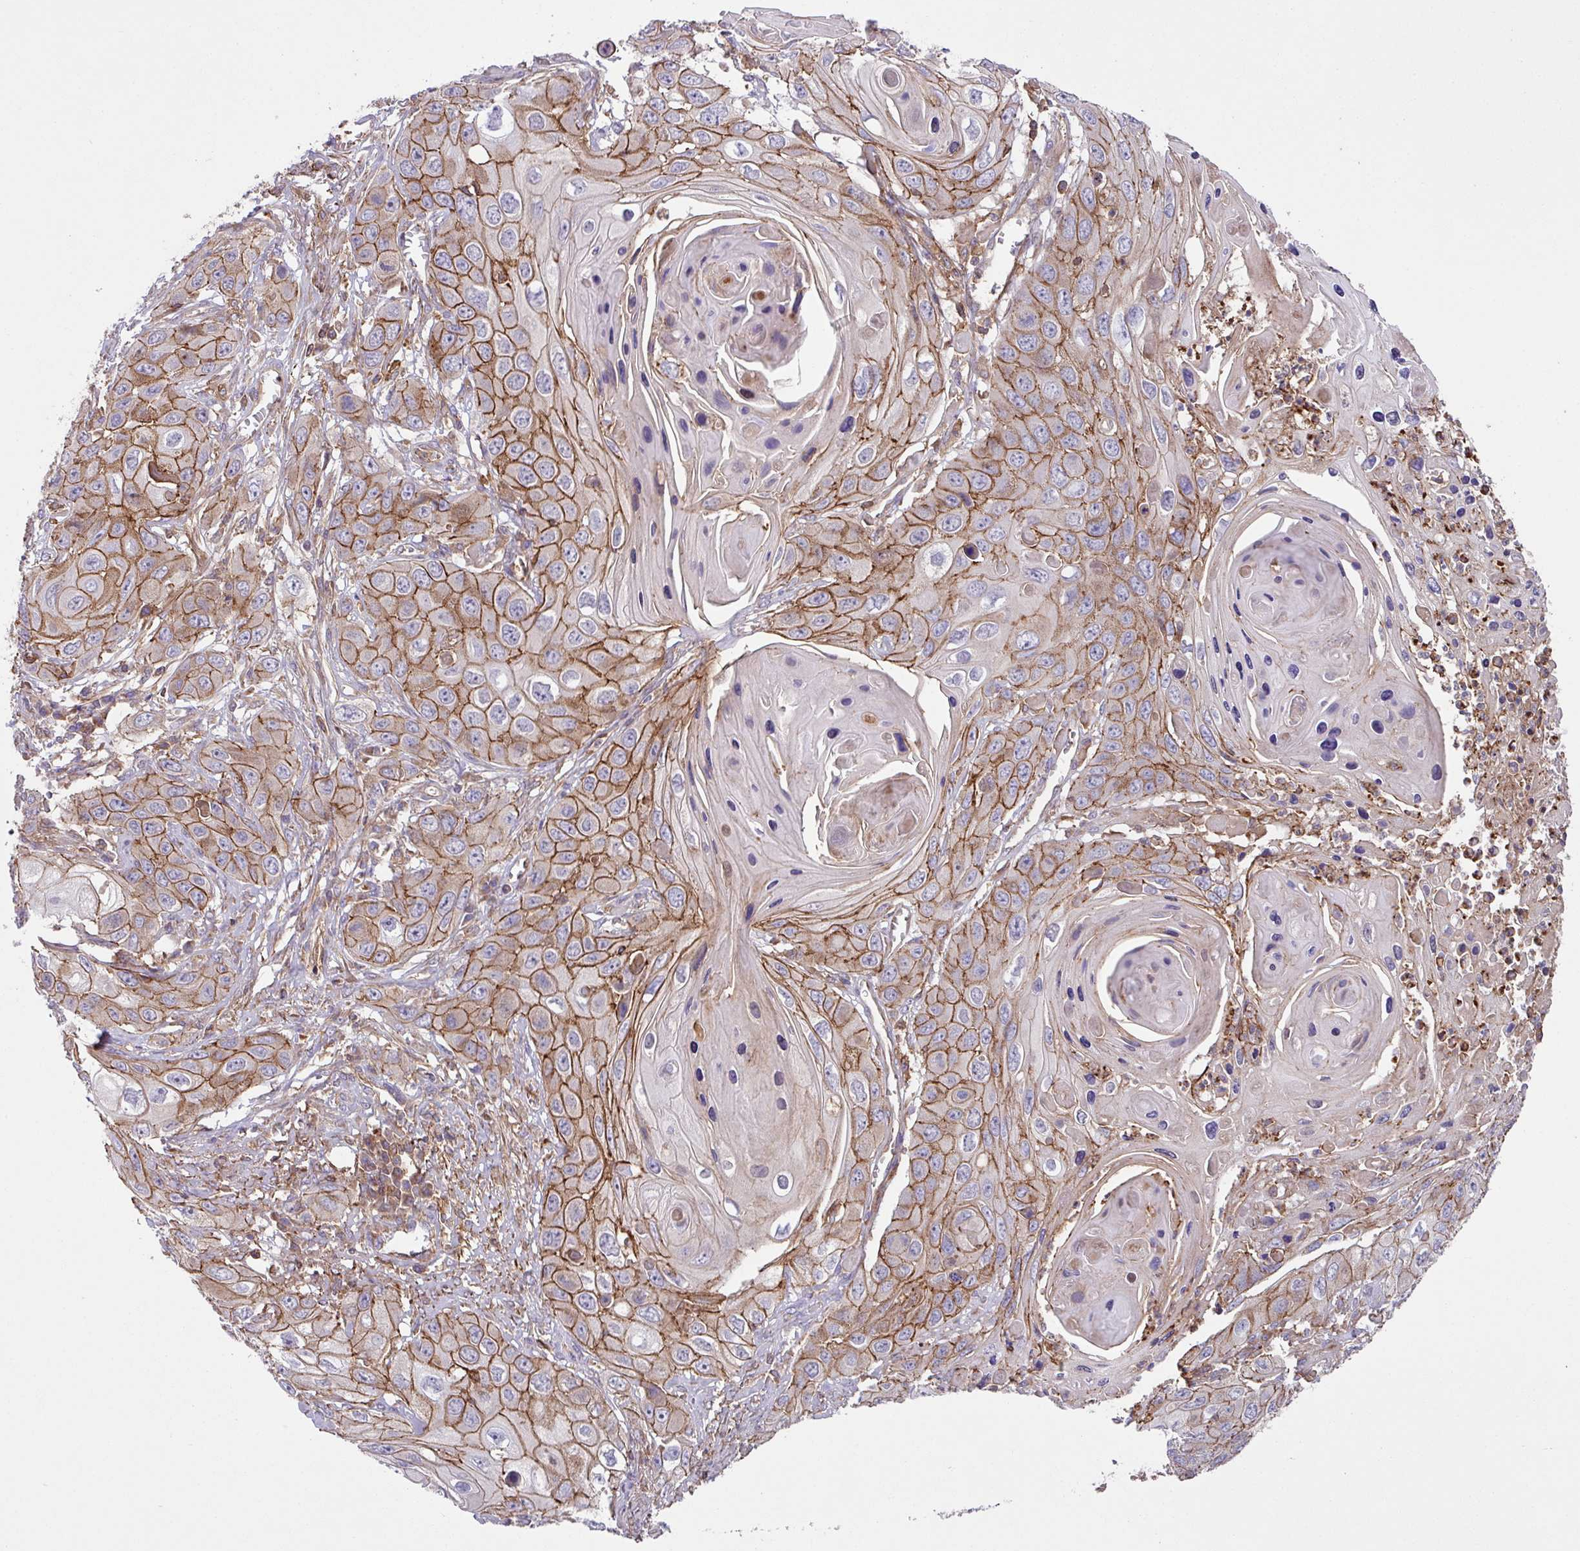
{"staining": {"intensity": "moderate", "quantity": ">75%", "location": "cytoplasmic/membranous"}, "tissue": "skin cancer", "cell_type": "Tumor cells", "image_type": "cancer", "snomed": [{"axis": "morphology", "description": "Squamous cell carcinoma, NOS"}, {"axis": "topography", "description": "Skin"}], "caption": "Protein staining by immunohistochemistry (IHC) reveals moderate cytoplasmic/membranous expression in approximately >75% of tumor cells in squamous cell carcinoma (skin).", "gene": "RIC1", "patient": {"sex": "male", "age": 55}}